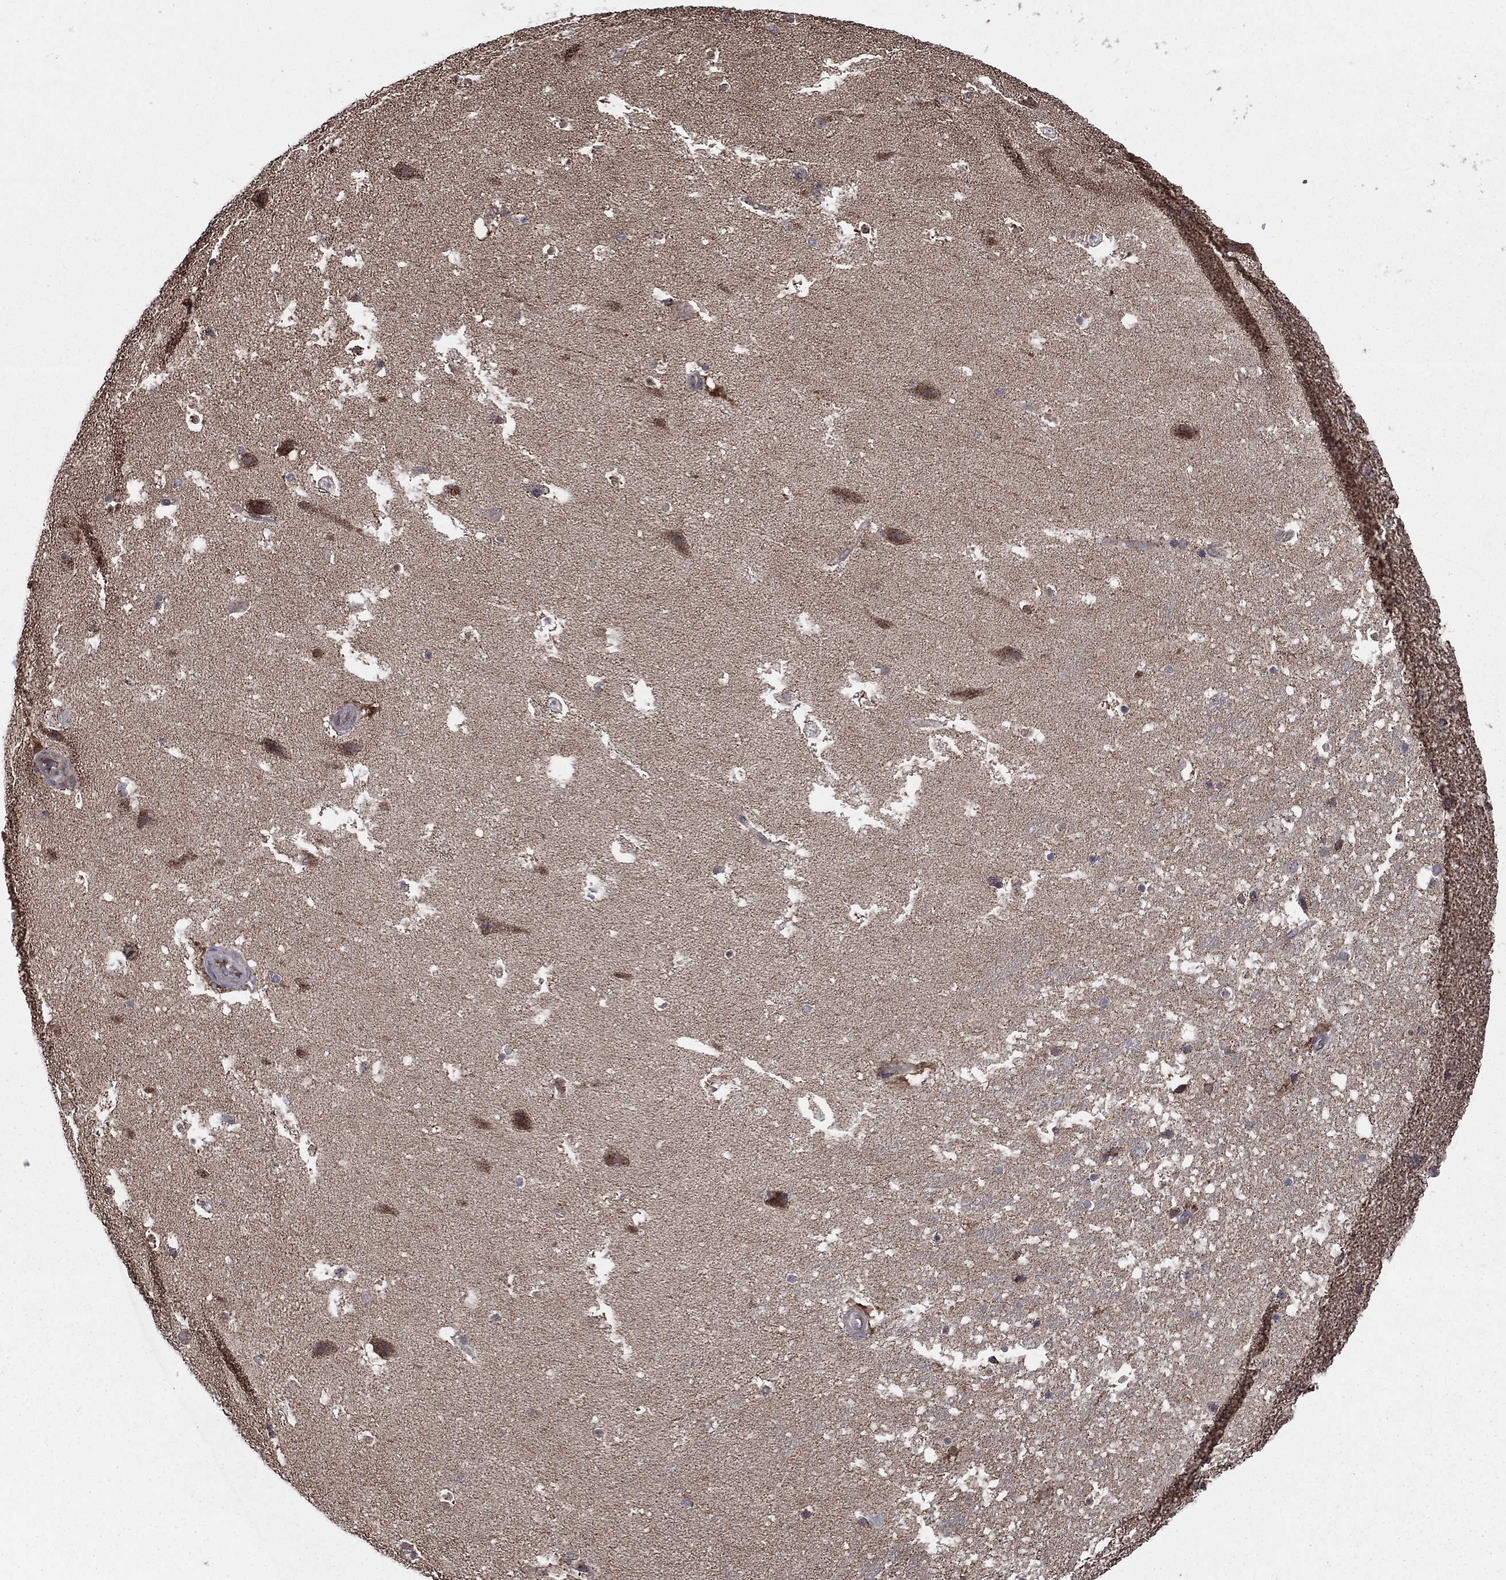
{"staining": {"intensity": "moderate", "quantity": "<25%", "location": "cytoplasmic/membranous"}, "tissue": "hippocampus", "cell_type": "Glial cells", "image_type": "normal", "snomed": [{"axis": "morphology", "description": "Normal tissue, NOS"}, {"axis": "topography", "description": "Hippocampus"}], "caption": "Moderate cytoplasmic/membranous expression is seen in approximately <25% of glial cells in benign hippocampus.", "gene": "ENSG00000288684", "patient": {"sex": "male", "age": 51}}